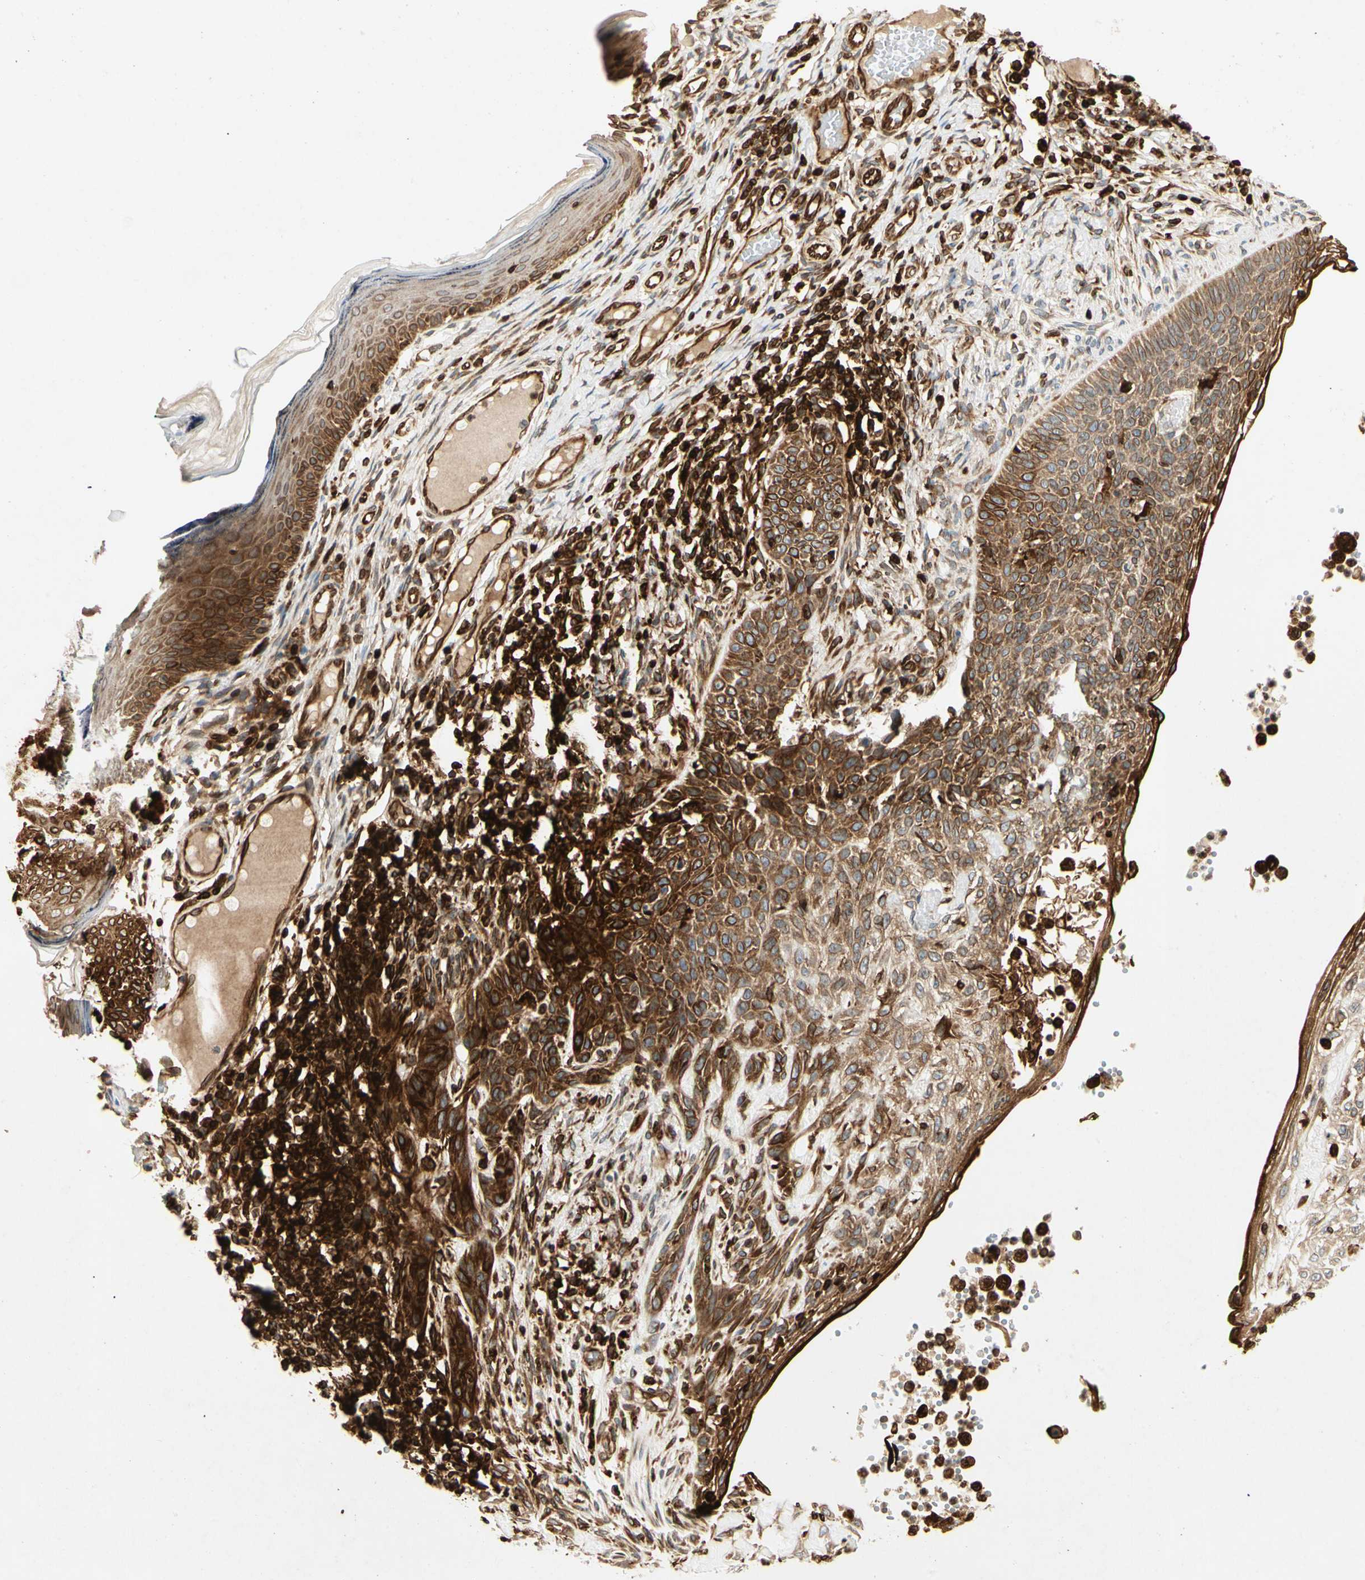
{"staining": {"intensity": "strong", "quantity": ">75%", "location": "cytoplasmic/membranous"}, "tissue": "skin cancer", "cell_type": "Tumor cells", "image_type": "cancer", "snomed": [{"axis": "morphology", "description": "Normal tissue, NOS"}, {"axis": "morphology", "description": "Basal cell carcinoma"}, {"axis": "topography", "description": "Skin"}], "caption": "Immunohistochemistry histopathology image of neoplastic tissue: basal cell carcinoma (skin) stained using immunohistochemistry (IHC) exhibits high levels of strong protein expression localized specifically in the cytoplasmic/membranous of tumor cells, appearing as a cytoplasmic/membranous brown color.", "gene": "TAPBP", "patient": {"sex": "male", "age": 87}}